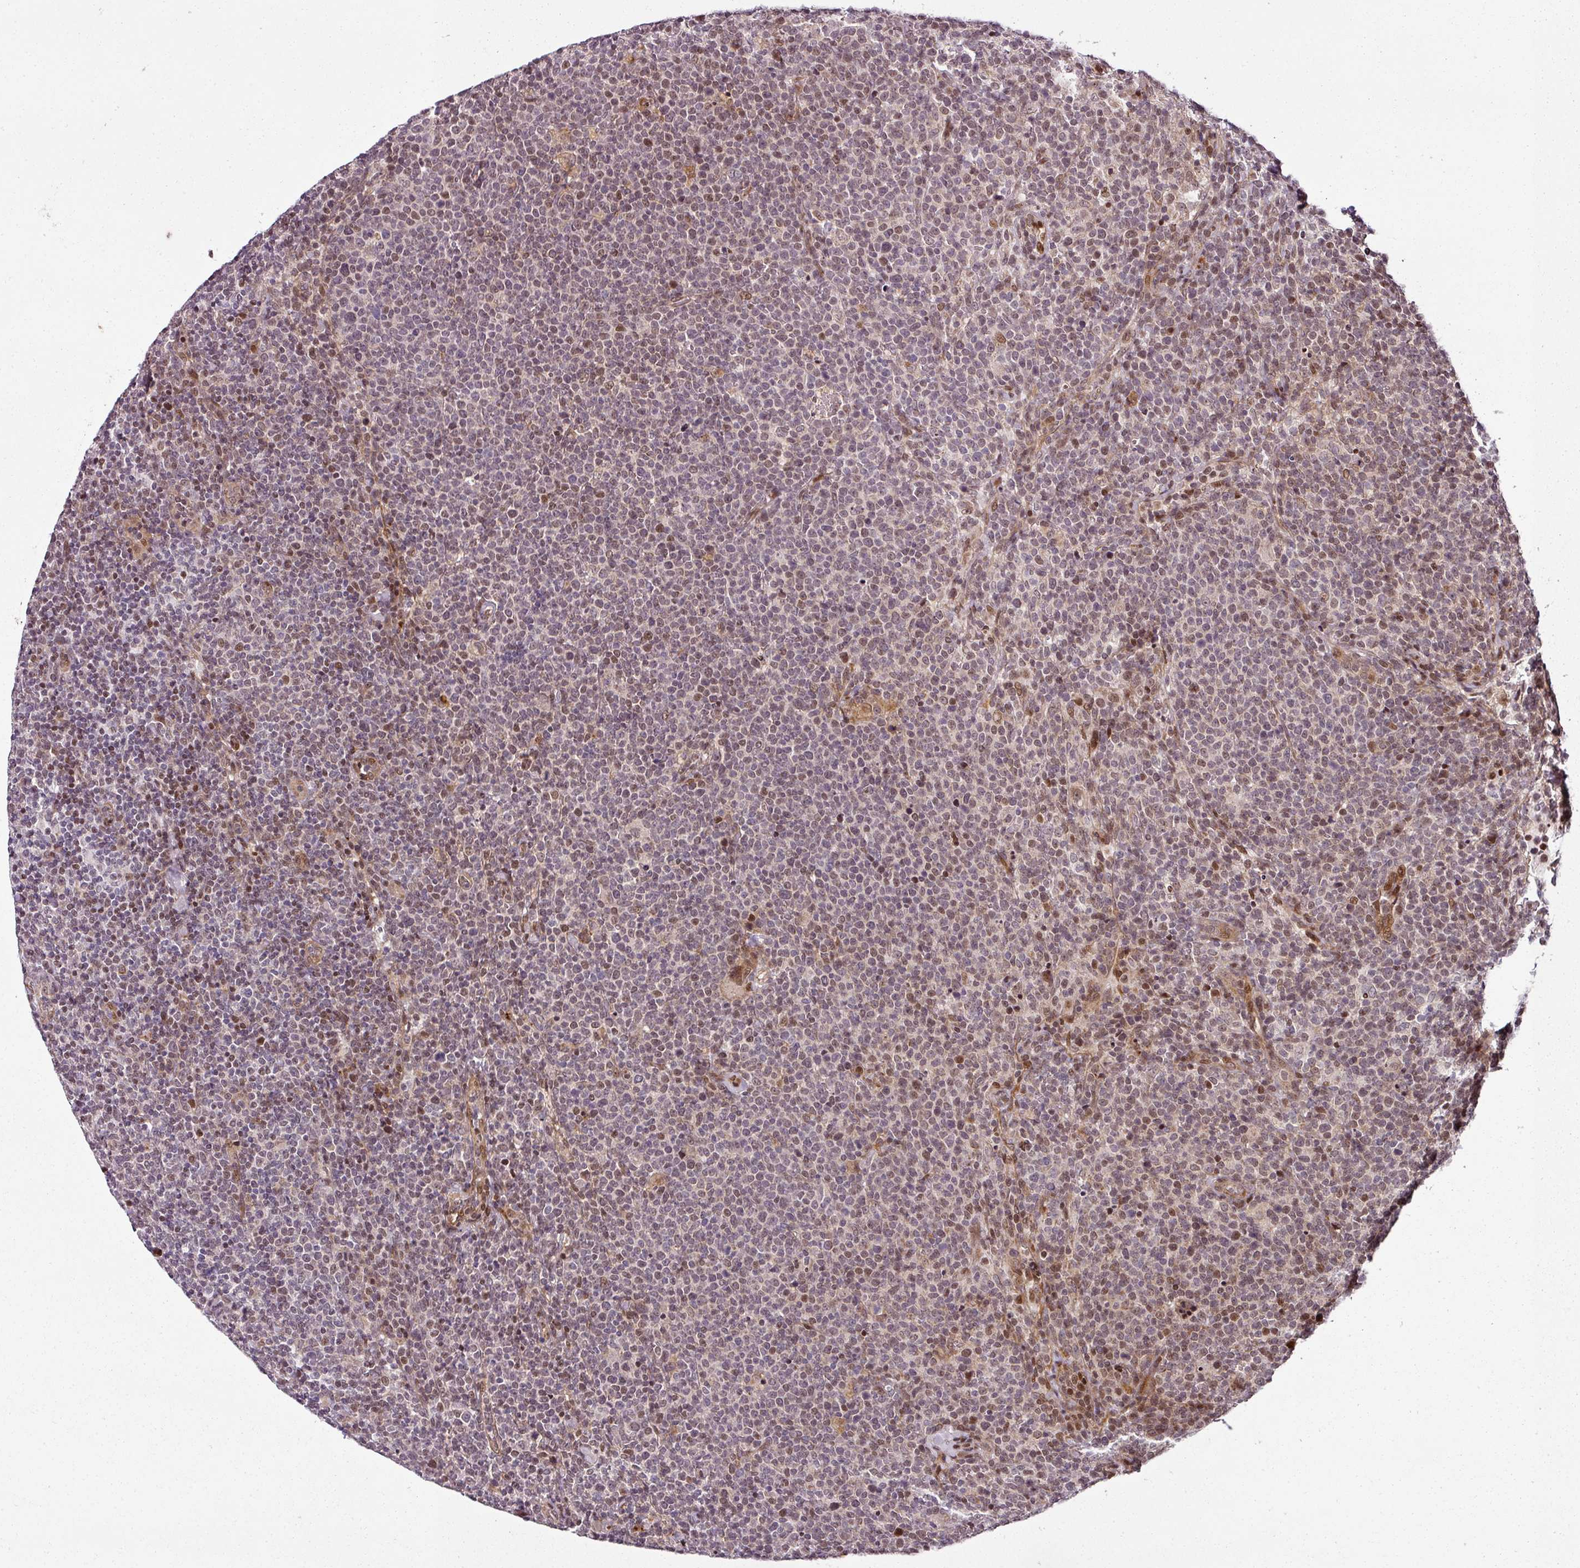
{"staining": {"intensity": "moderate", "quantity": "<25%", "location": "nuclear"}, "tissue": "lymphoma", "cell_type": "Tumor cells", "image_type": "cancer", "snomed": [{"axis": "morphology", "description": "Malignant lymphoma, non-Hodgkin's type, High grade"}, {"axis": "topography", "description": "Lymph node"}], "caption": "Human lymphoma stained with a protein marker displays moderate staining in tumor cells.", "gene": "COPRS", "patient": {"sex": "male", "age": 61}}